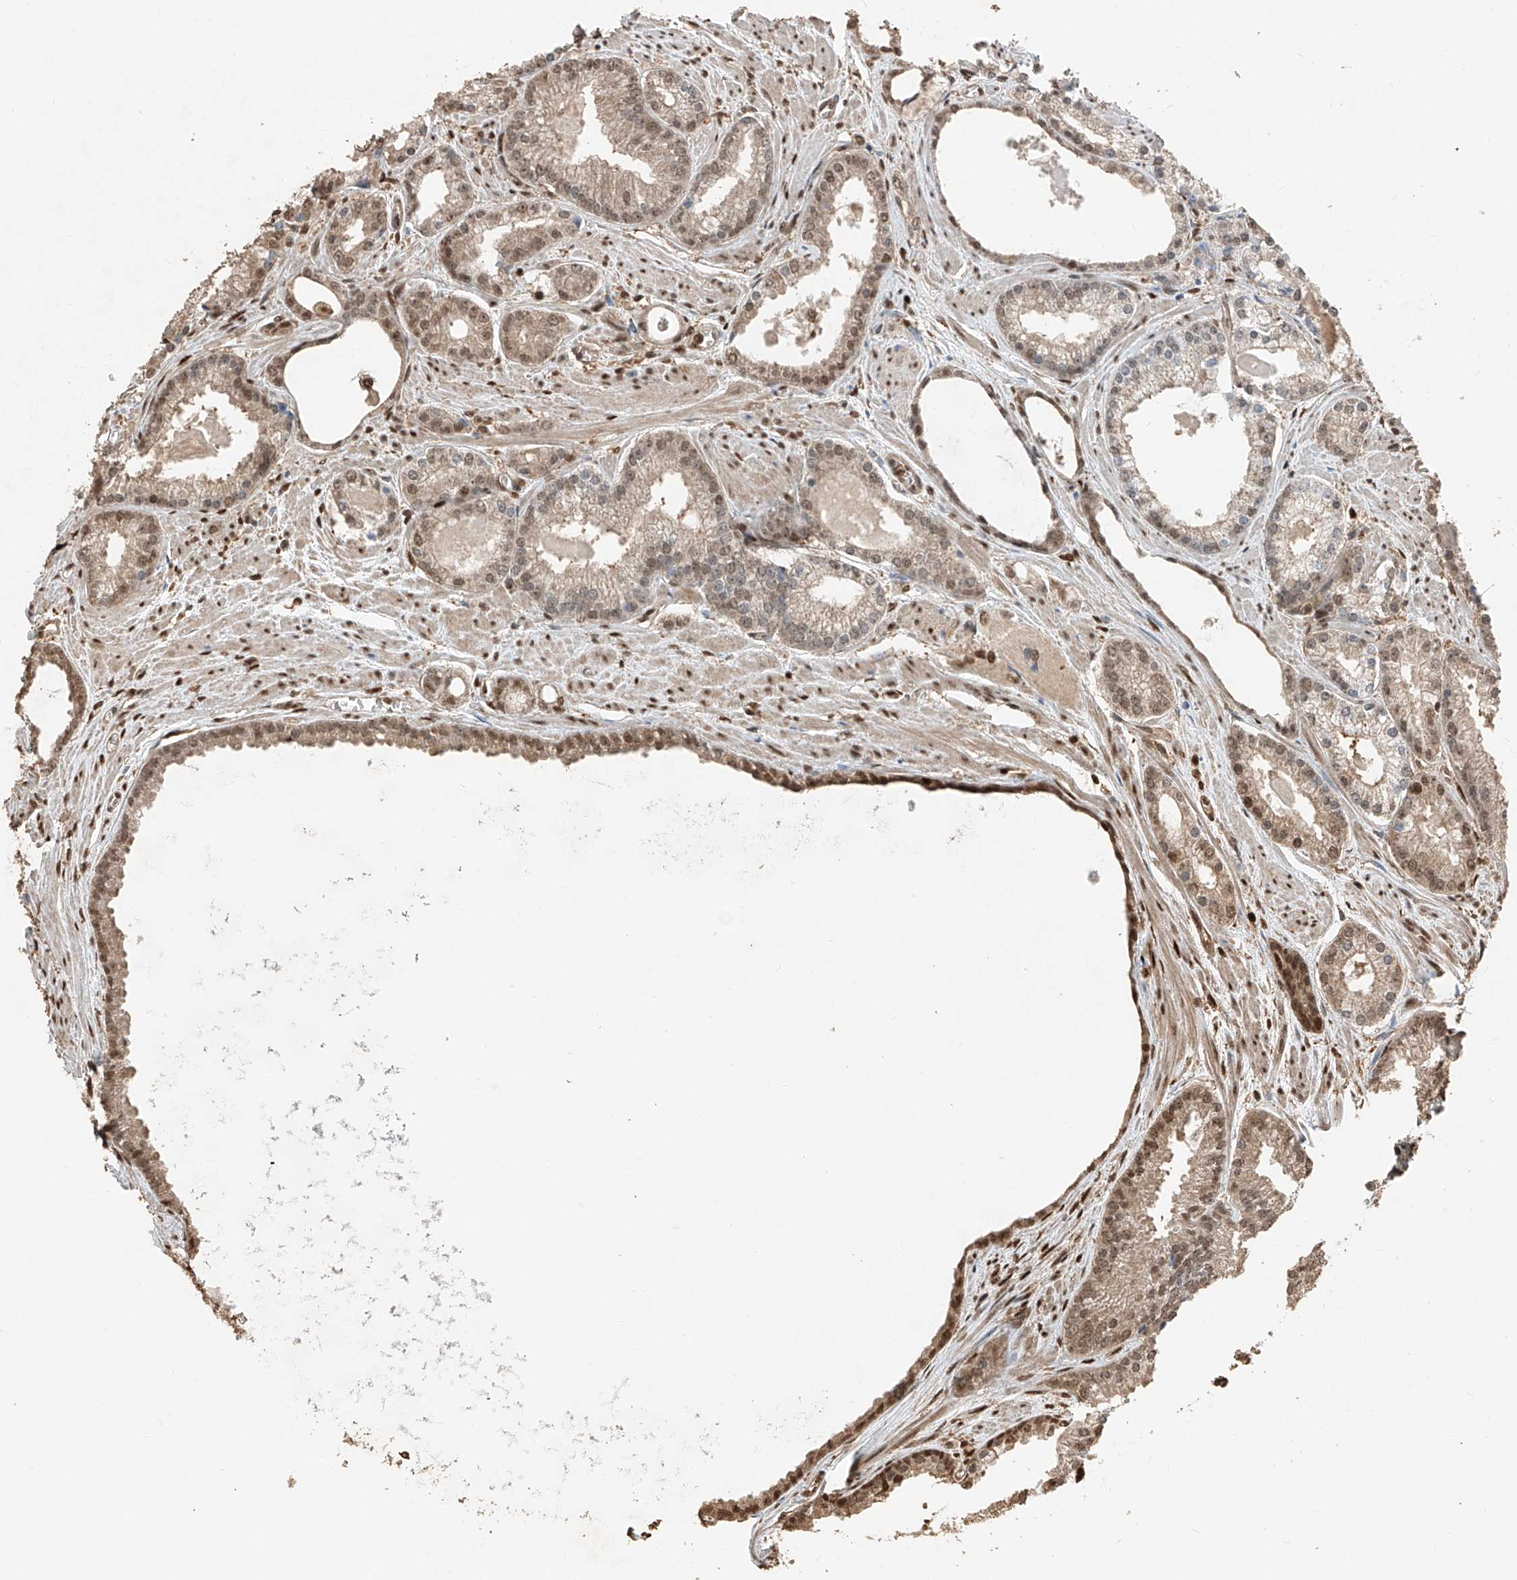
{"staining": {"intensity": "weak", "quantity": ">75%", "location": "nuclear"}, "tissue": "prostate cancer", "cell_type": "Tumor cells", "image_type": "cancer", "snomed": [{"axis": "morphology", "description": "Adenocarcinoma, Low grade"}, {"axis": "topography", "description": "Prostate"}], "caption": "Weak nuclear positivity is present in about >75% of tumor cells in prostate adenocarcinoma (low-grade). (brown staining indicates protein expression, while blue staining denotes nuclei).", "gene": "RMND1", "patient": {"sex": "male", "age": 54}}